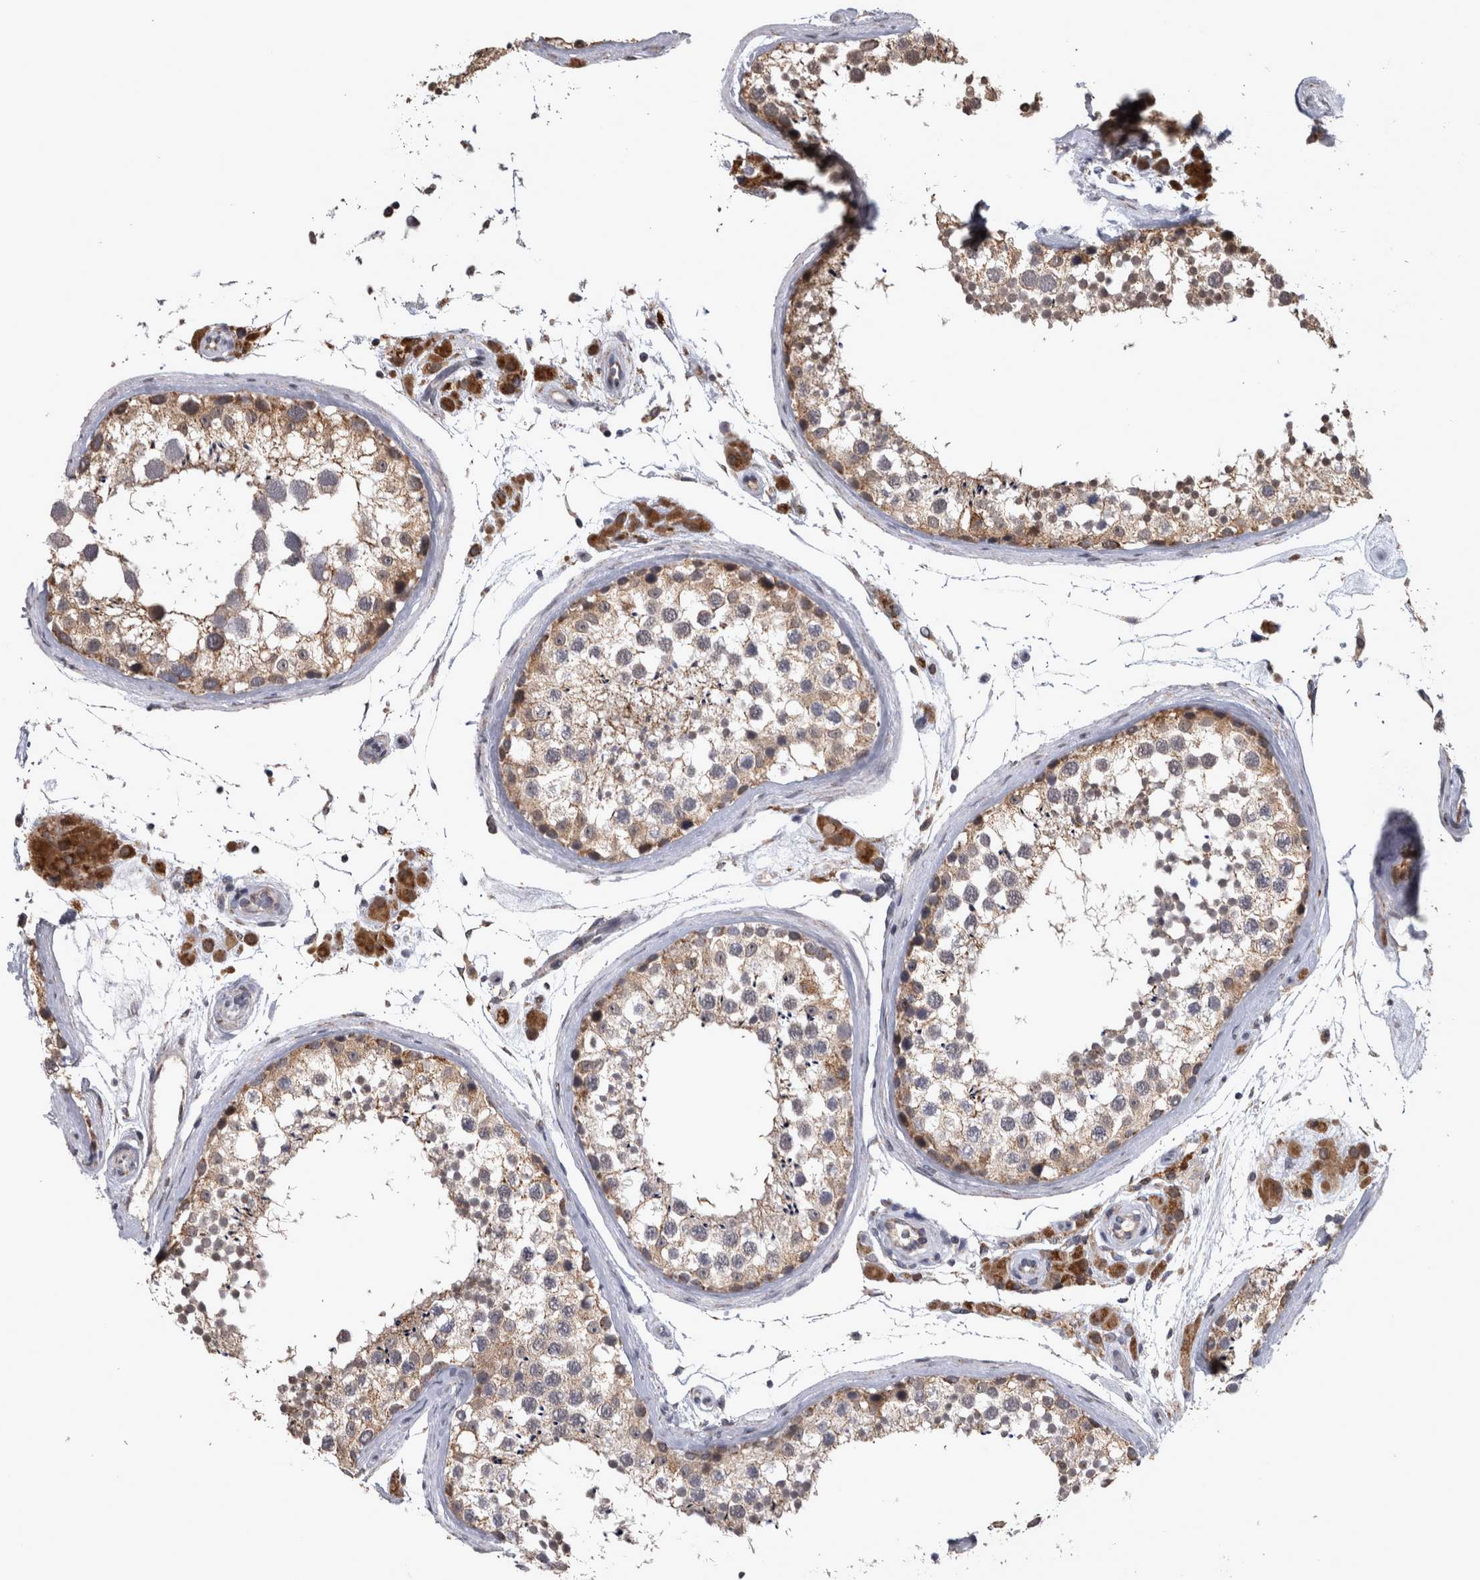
{"staining": {"intensity": "weak", "quantity": "25%-75%", "location": "cytoplasmic/membranous"}, "tissue": "testis", "cell_type": "Cells in seminiferous ducts", "image_type": "normal", "snomed": [{"axis": "morphology", "description": "Normal tissue, NOS"}, {"axis": "topography", "description": "Testis"}], "caption": "This is a photomicrograph of immunohistochemistry staining of normal testis, which shows weak expression in the cytoplasmic/membranous of cells in seminiferous ducts.", "gene": "DBT", "patient": {"sex": "male", "age": 46}}